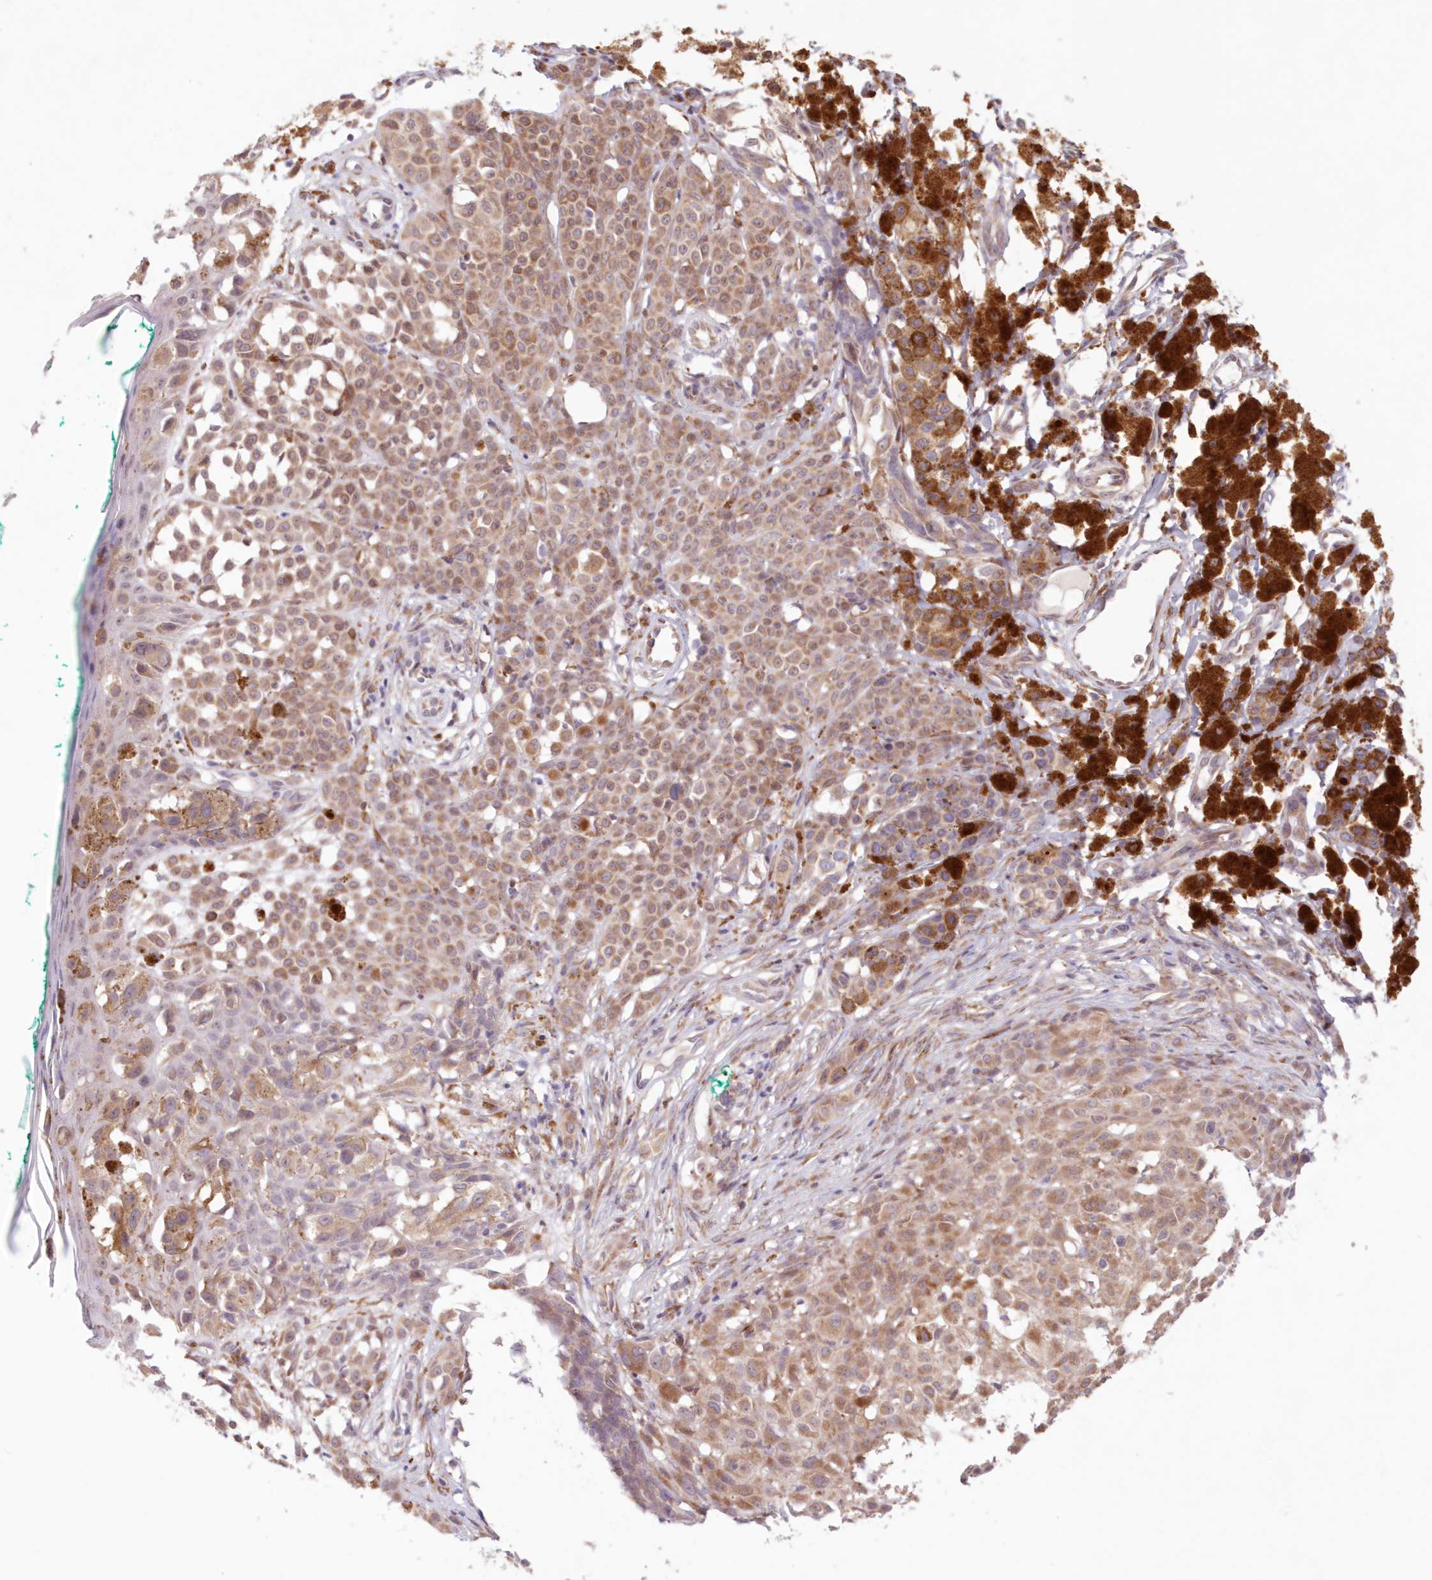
{"staining": {"intensity": "moderate", "quantity": ">75%", "location": "cytoplasmic/membranous"}, "tissue": "melanoma", "cell_type": "Tumor cells", "image_type": "cancer", "snomed": [{"axis": "morphology", "description": "Malignant melanoma, NOS"}, {"axis": "topography", "description": "Skin of leg"}], "caption": "IHC photomicrograph of neoplastic tissue: melanoma stained using immunohistochemistry shows medium levels of moderate protein expression localized specifically in the cytoplasmic/membranous of tumor cells, appearing as a cytoplasmic/membranous brown color.", "gene": "PCYOX1L", "patient": {"sex": "female", "age": 72}}